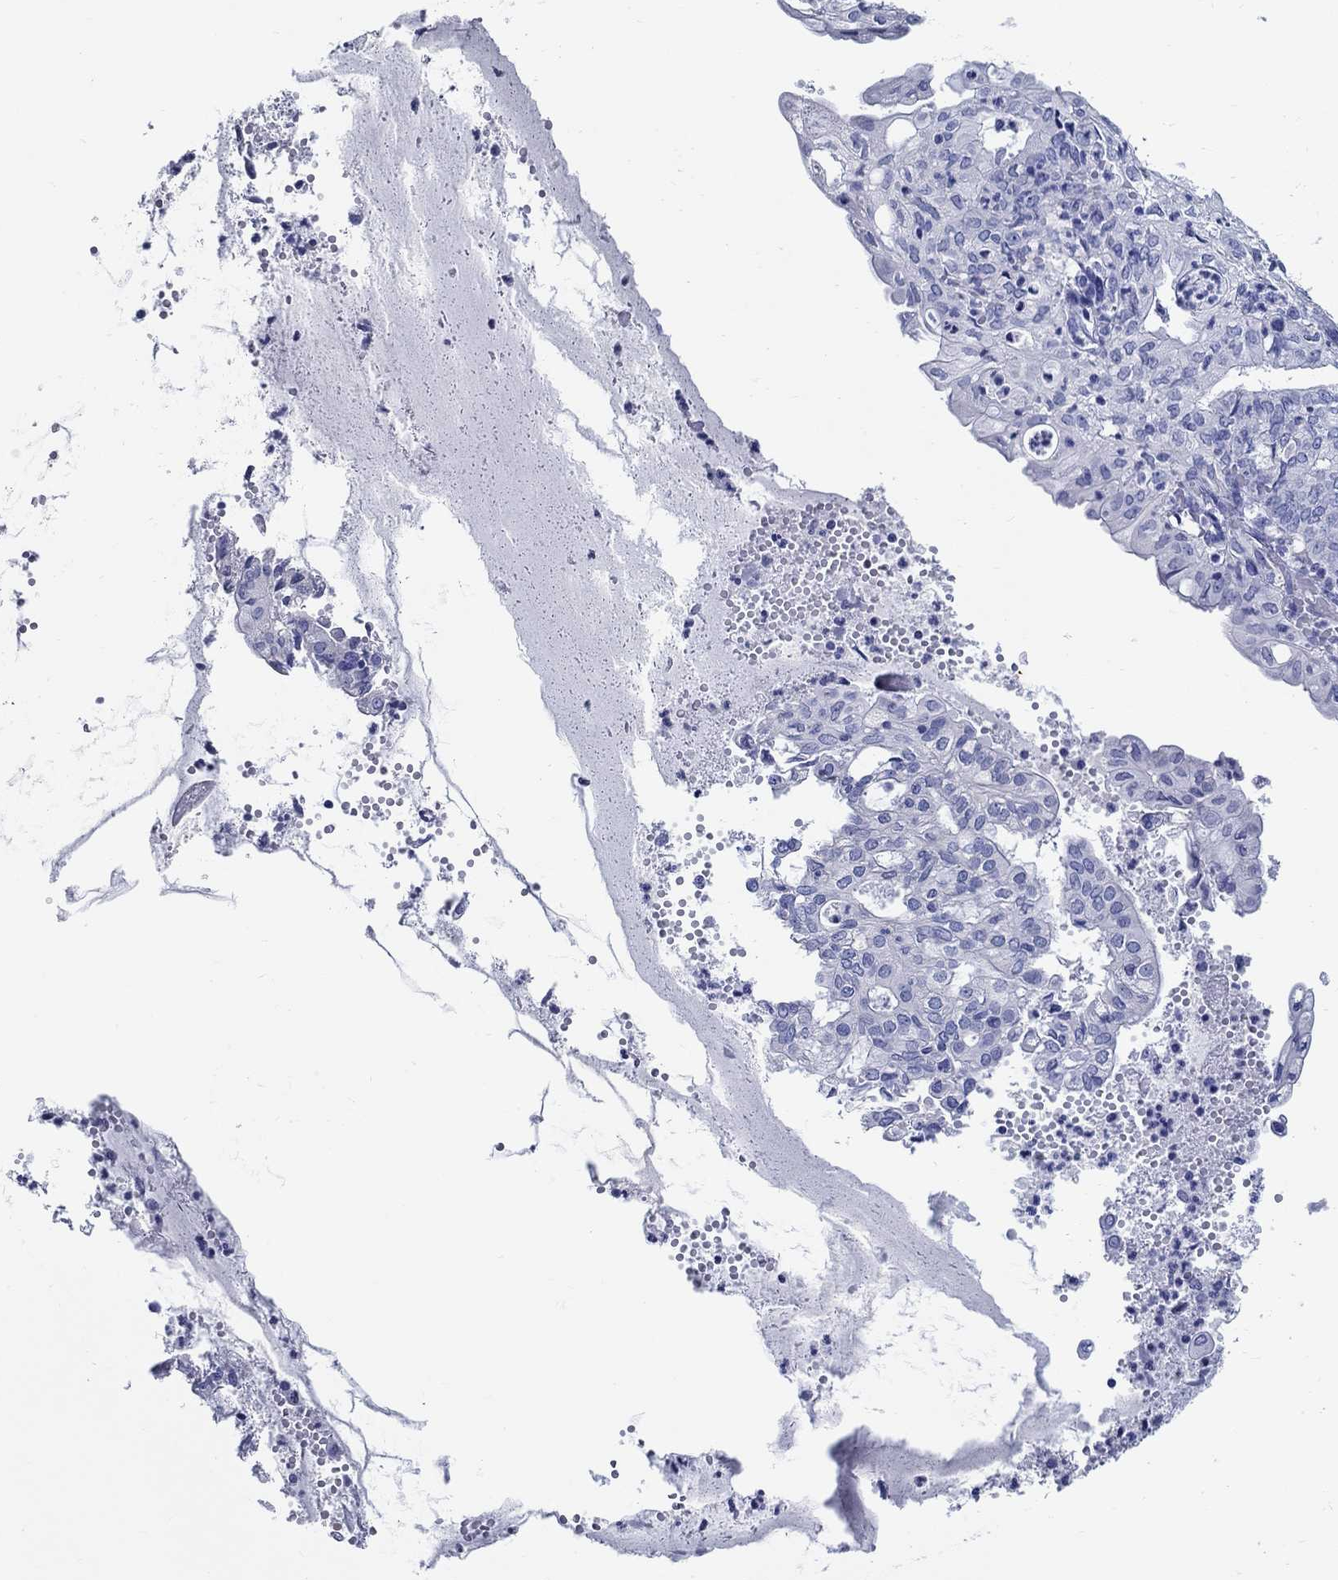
{"staining": {"intensity": "negative", "quantity": "none", "location": "none"}, "tissue": "endometrial cancer", "cell_type": "Tumor cells", "image_type": "cancer", "snomed": [{"axis": "morphology", "description": "Adenocarcinoma, NOS"}, {"axis": "topography", "description": "Endometrium"}], "caption": "This is a image of immunohistochemistry (IHC) staining of endometrial adenocarcinoma, which shows no staining in tumor cells. (Stains: DAB (3,3'-diaminobenzidine) immunohistochemistry (IHC) with hematoxylin counter stain, Microscopy: brightfield microscopy at high magnification).", "gene": "CRYGS", "patient": {"sex": "female", "age": 68}}